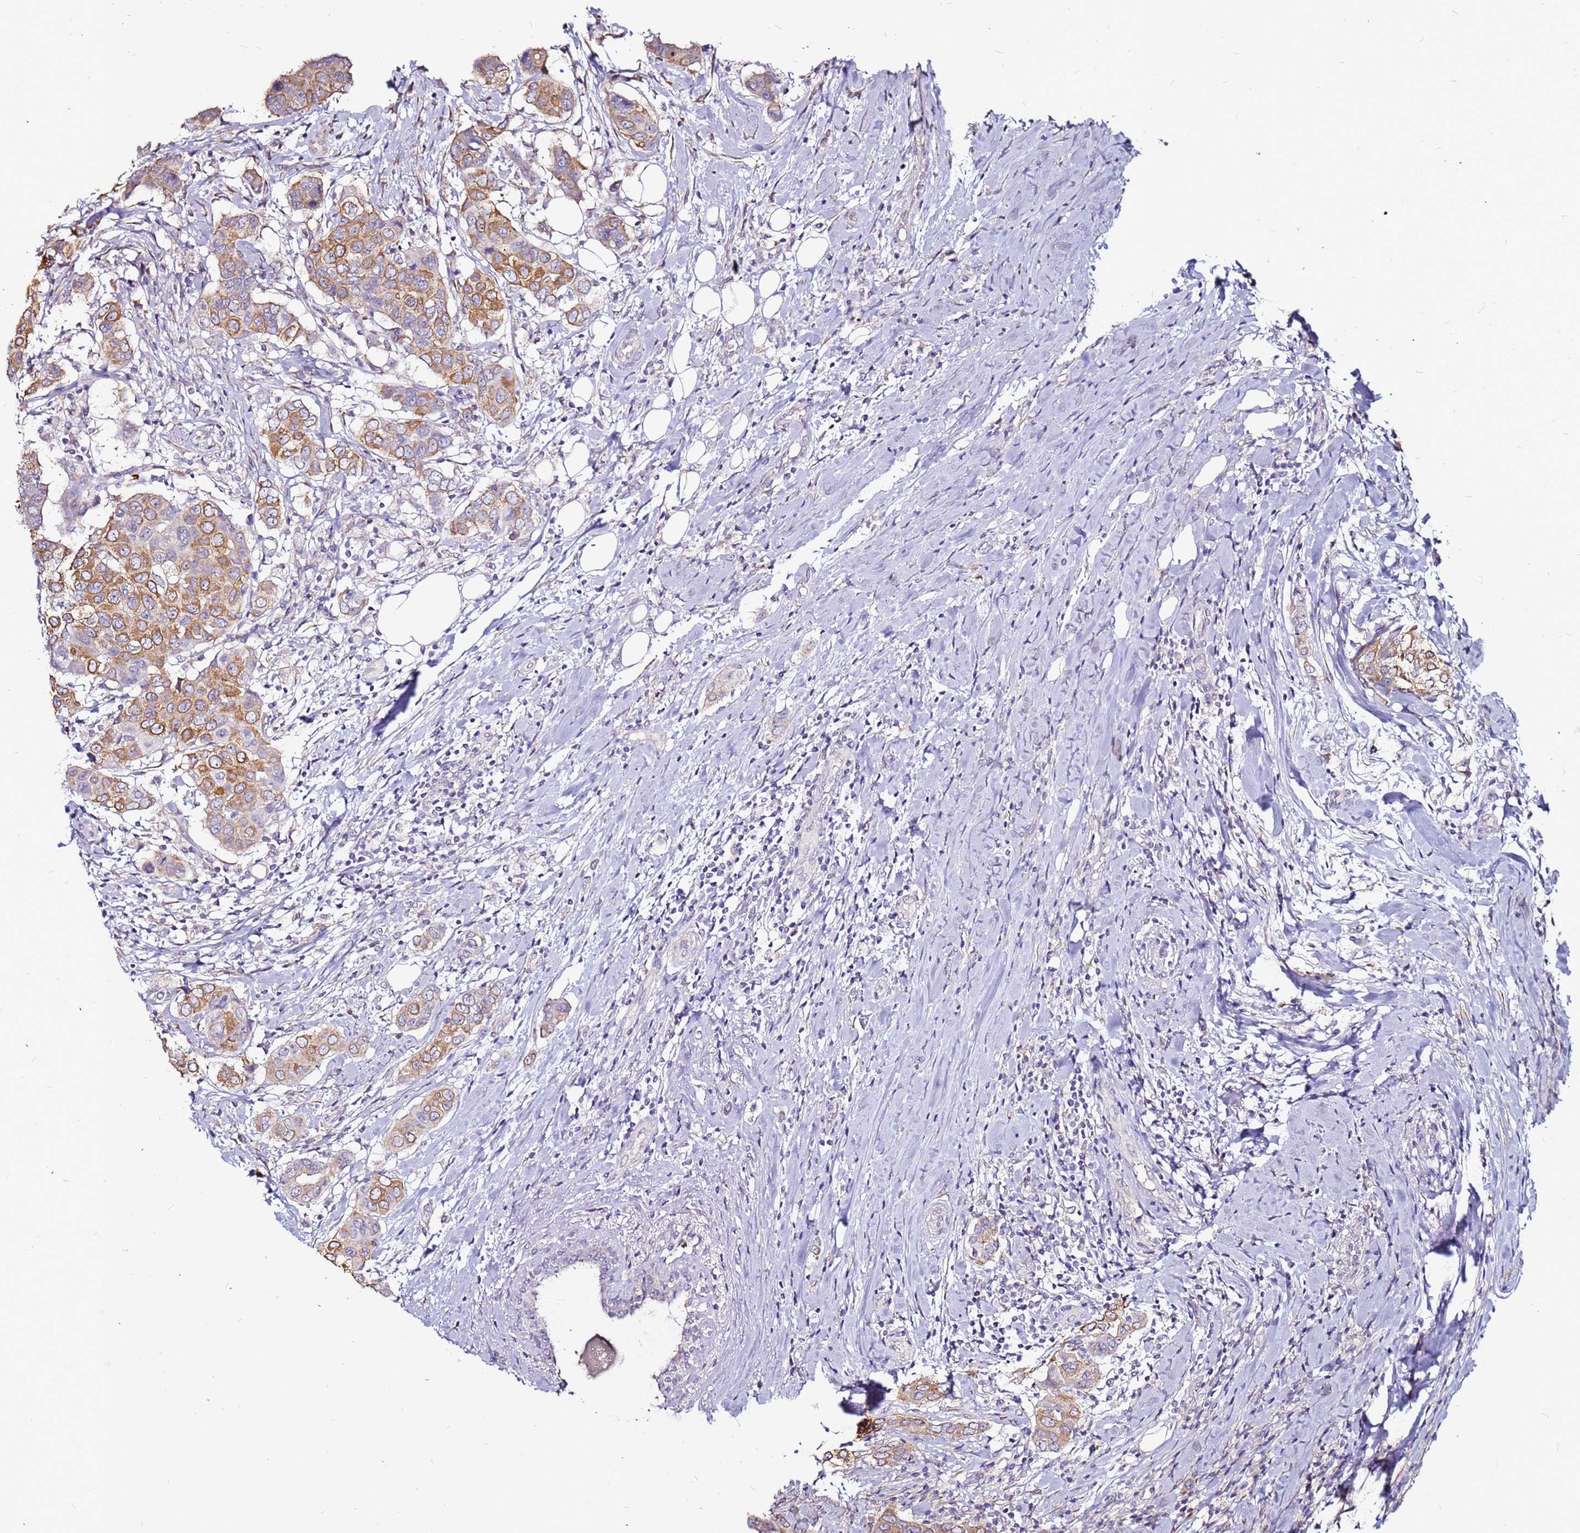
{"staining": {"intensity": "moderate", "quantity": ">75%", "location": "cytoplasmic/membranous"}, "tissue": "breast cancer", "cell_type": "Tumor cells", "image_type": "cancer", "snomed": [{"axis": "morphology", "description": "Lobular carcinoma"}, {"axis": "topography", "description": "Breast"}], "caption": "Lobular carcinoma (breast) stained with immunohistochemistry (IHC) shows moderate cytoplasmic/membranous staining in about >75% of tumor cells.", "gene": "SLC44A3", "patient": {"sex": "female", "age": 51}}